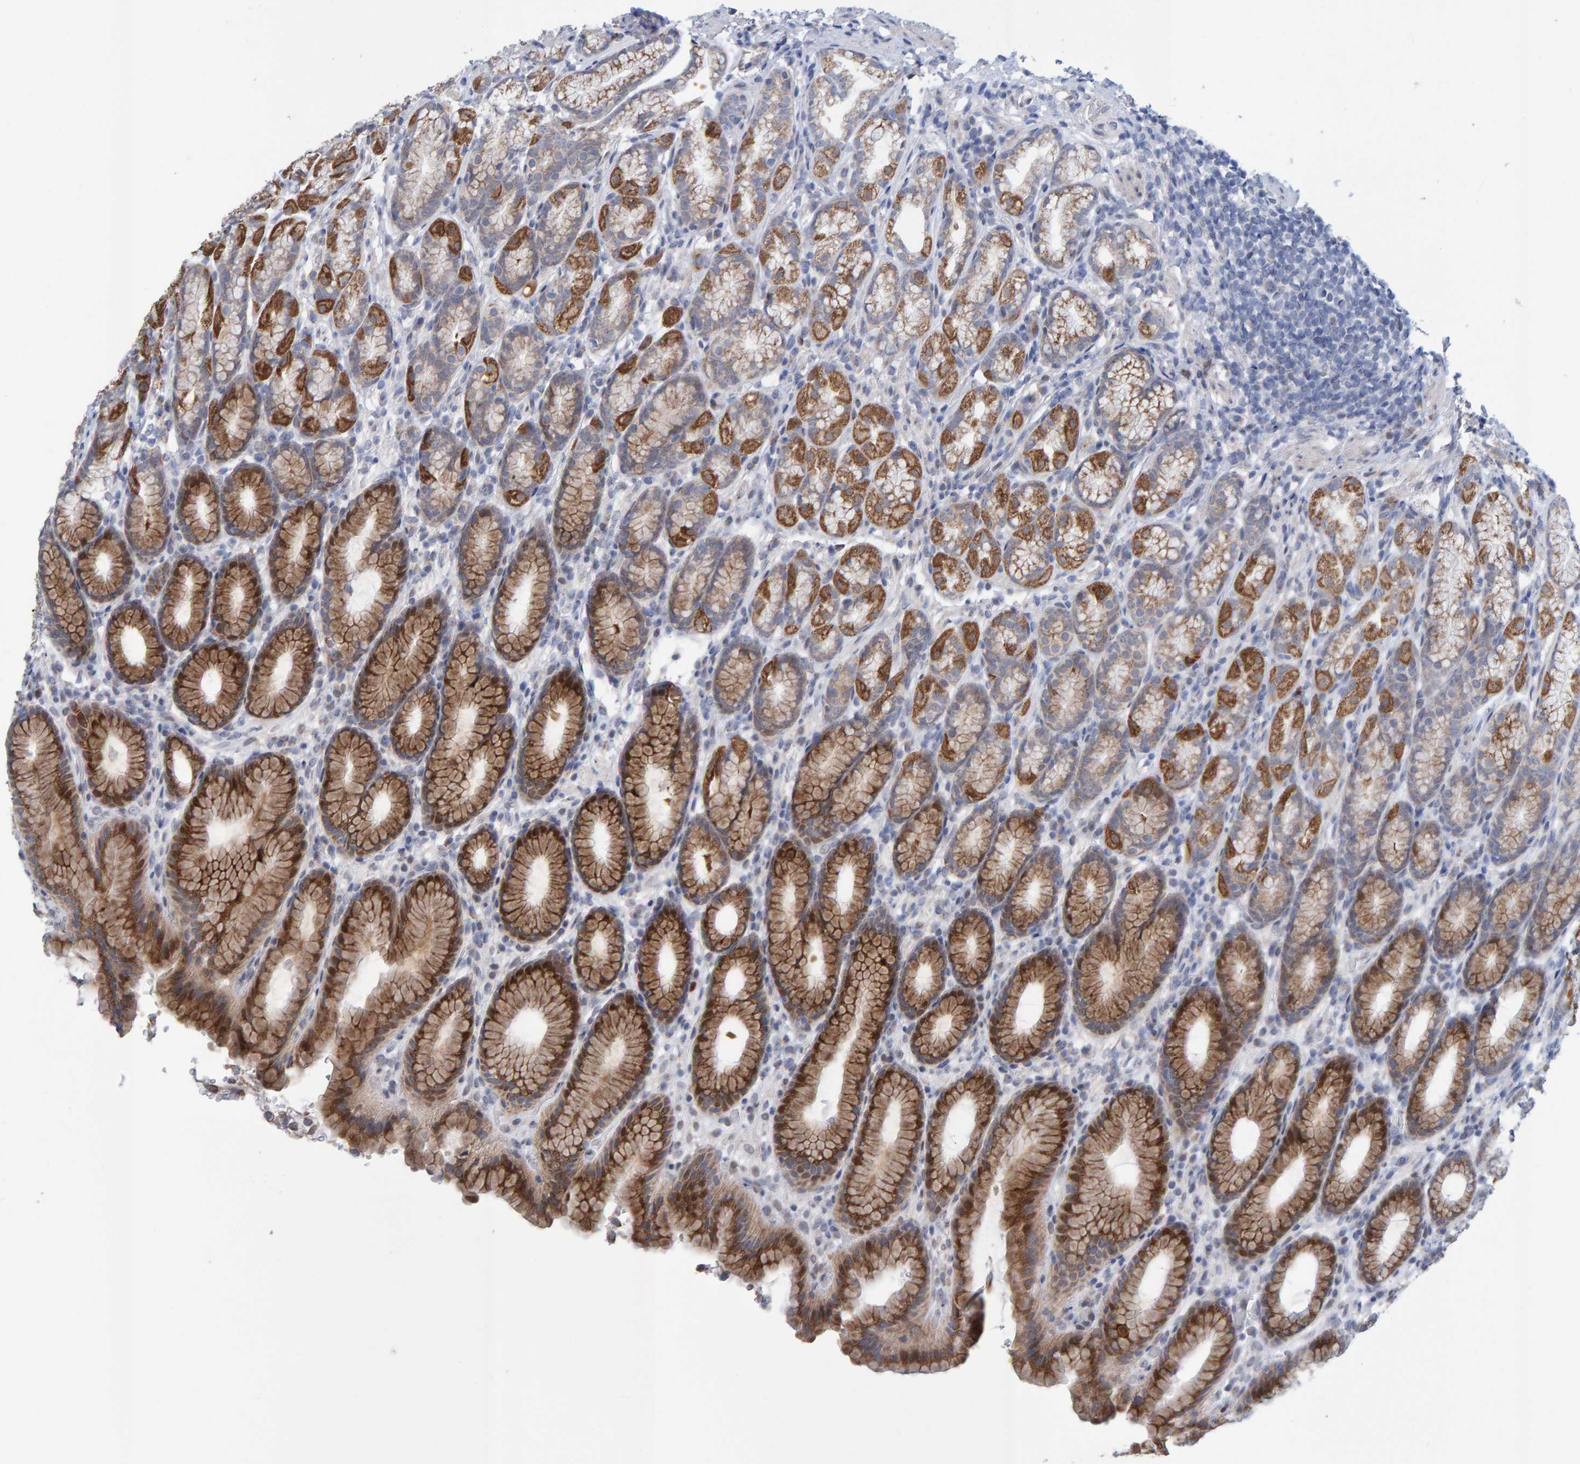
{"staining": {"intensity": "strong", "quantity": ">75%", "location": "cytoplasmic/membranous"}, "tissue": "stomach", "cell_type": "Glandular cells", "image_type": "normal", "snomed": [{"axis": "morphology", "description": "Normal tissue, NOS"}, {"axis": "topography", "description": "Stomach"}], "caption": "Immunohistochemical staining of unremarkable human stomach shows strong cytoplasmic/membranous protein positivity in about >75% of glandular cells.", "gene": "USP43", "patient": {"sex": "male", "age": 42}}